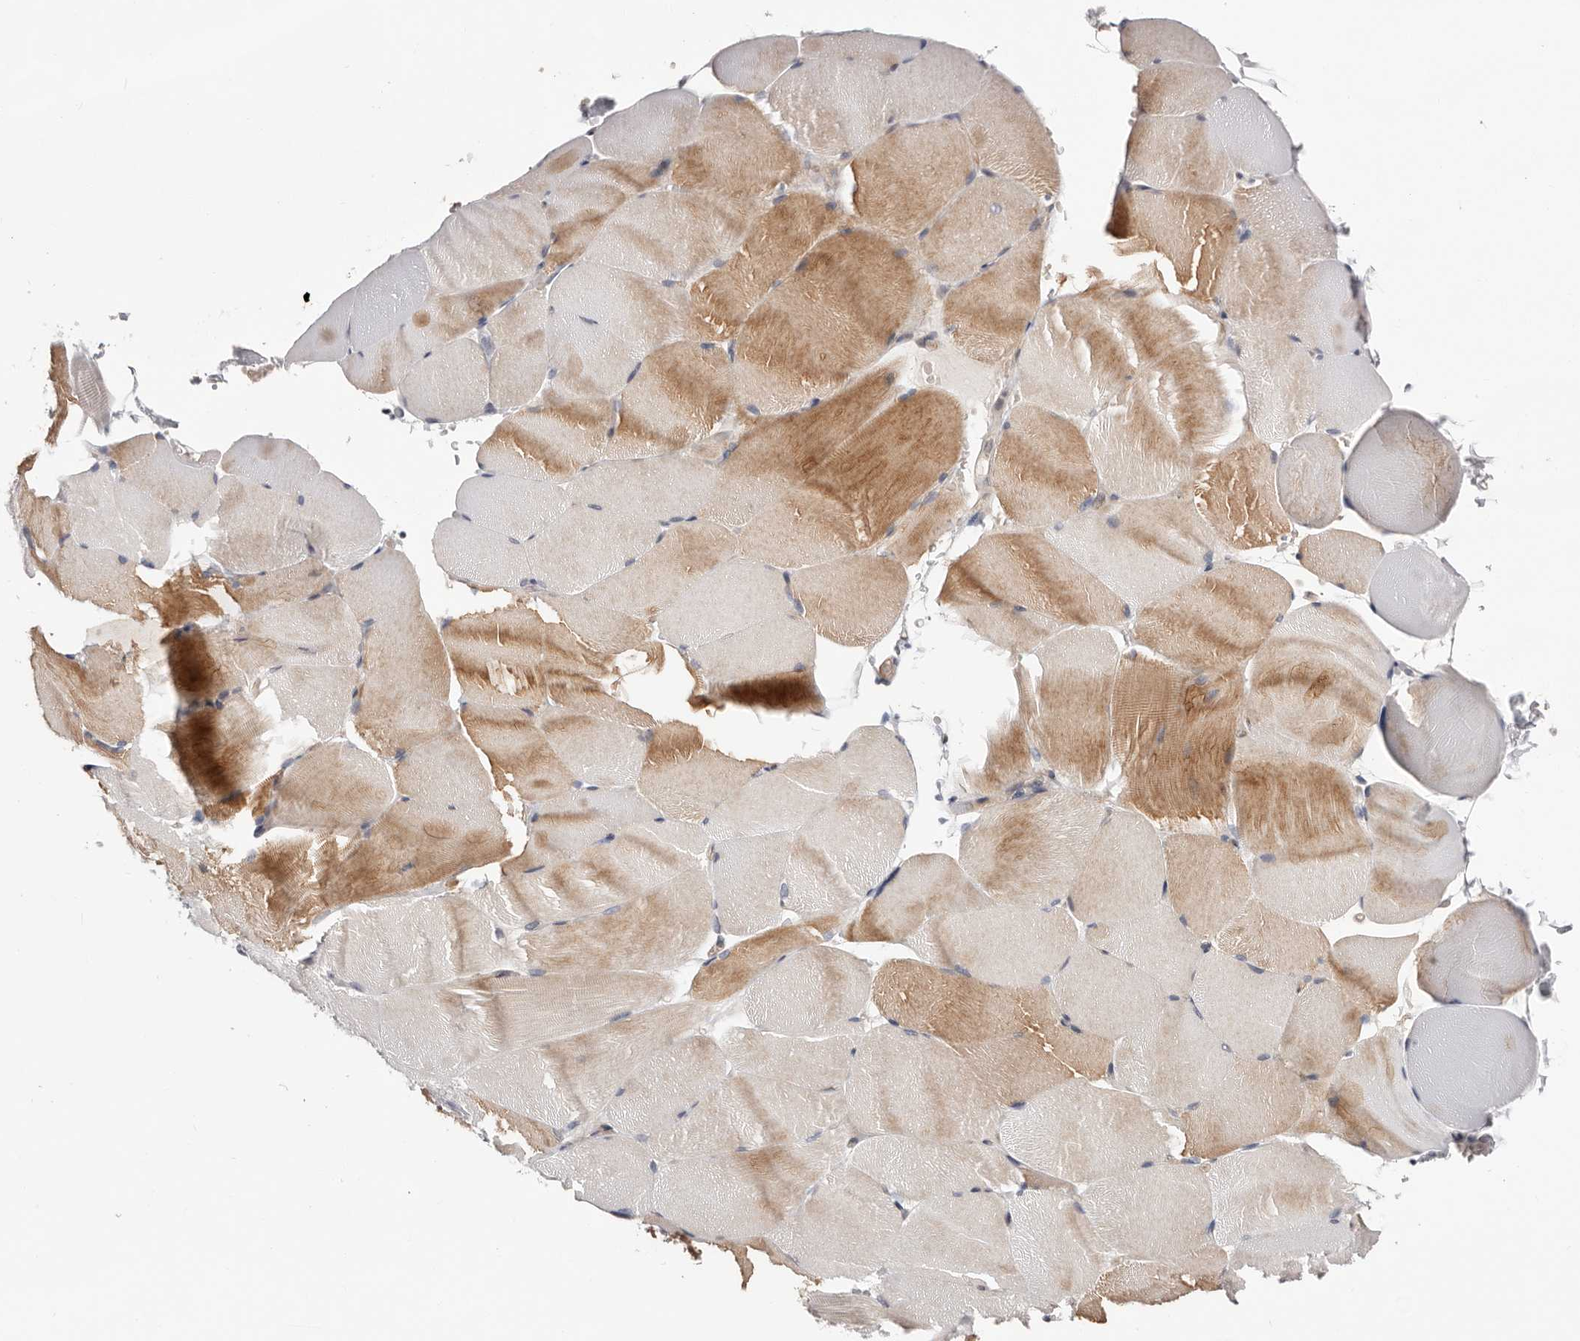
{"staining": {"intensity": "moderate", "quantity": "25%-75%", "location": "cytoplasmic/membranous"}, "tissue": "skeletal muscle", "cell_type": "Myocytes", "image_type": "normal", "snomed": [{"axis": "morphology", "description": "Normal tissue, NOS"}, {"axis": "topography", "description": "Skeletal muscle"}, {"axis": "topography", "description": "Parathyroid gland"}], "caption": "Immunohistochemistry (IHC) (DAB (3,3'-diaminobenzidine)) staining of benign skeletal muscle demonstrates moderate cytoplasmic/membranous protein positivity in approximately 25%-75% of myocytes.", "gene": "USH1C", "patient": {"sex": "female", "age": 37}}